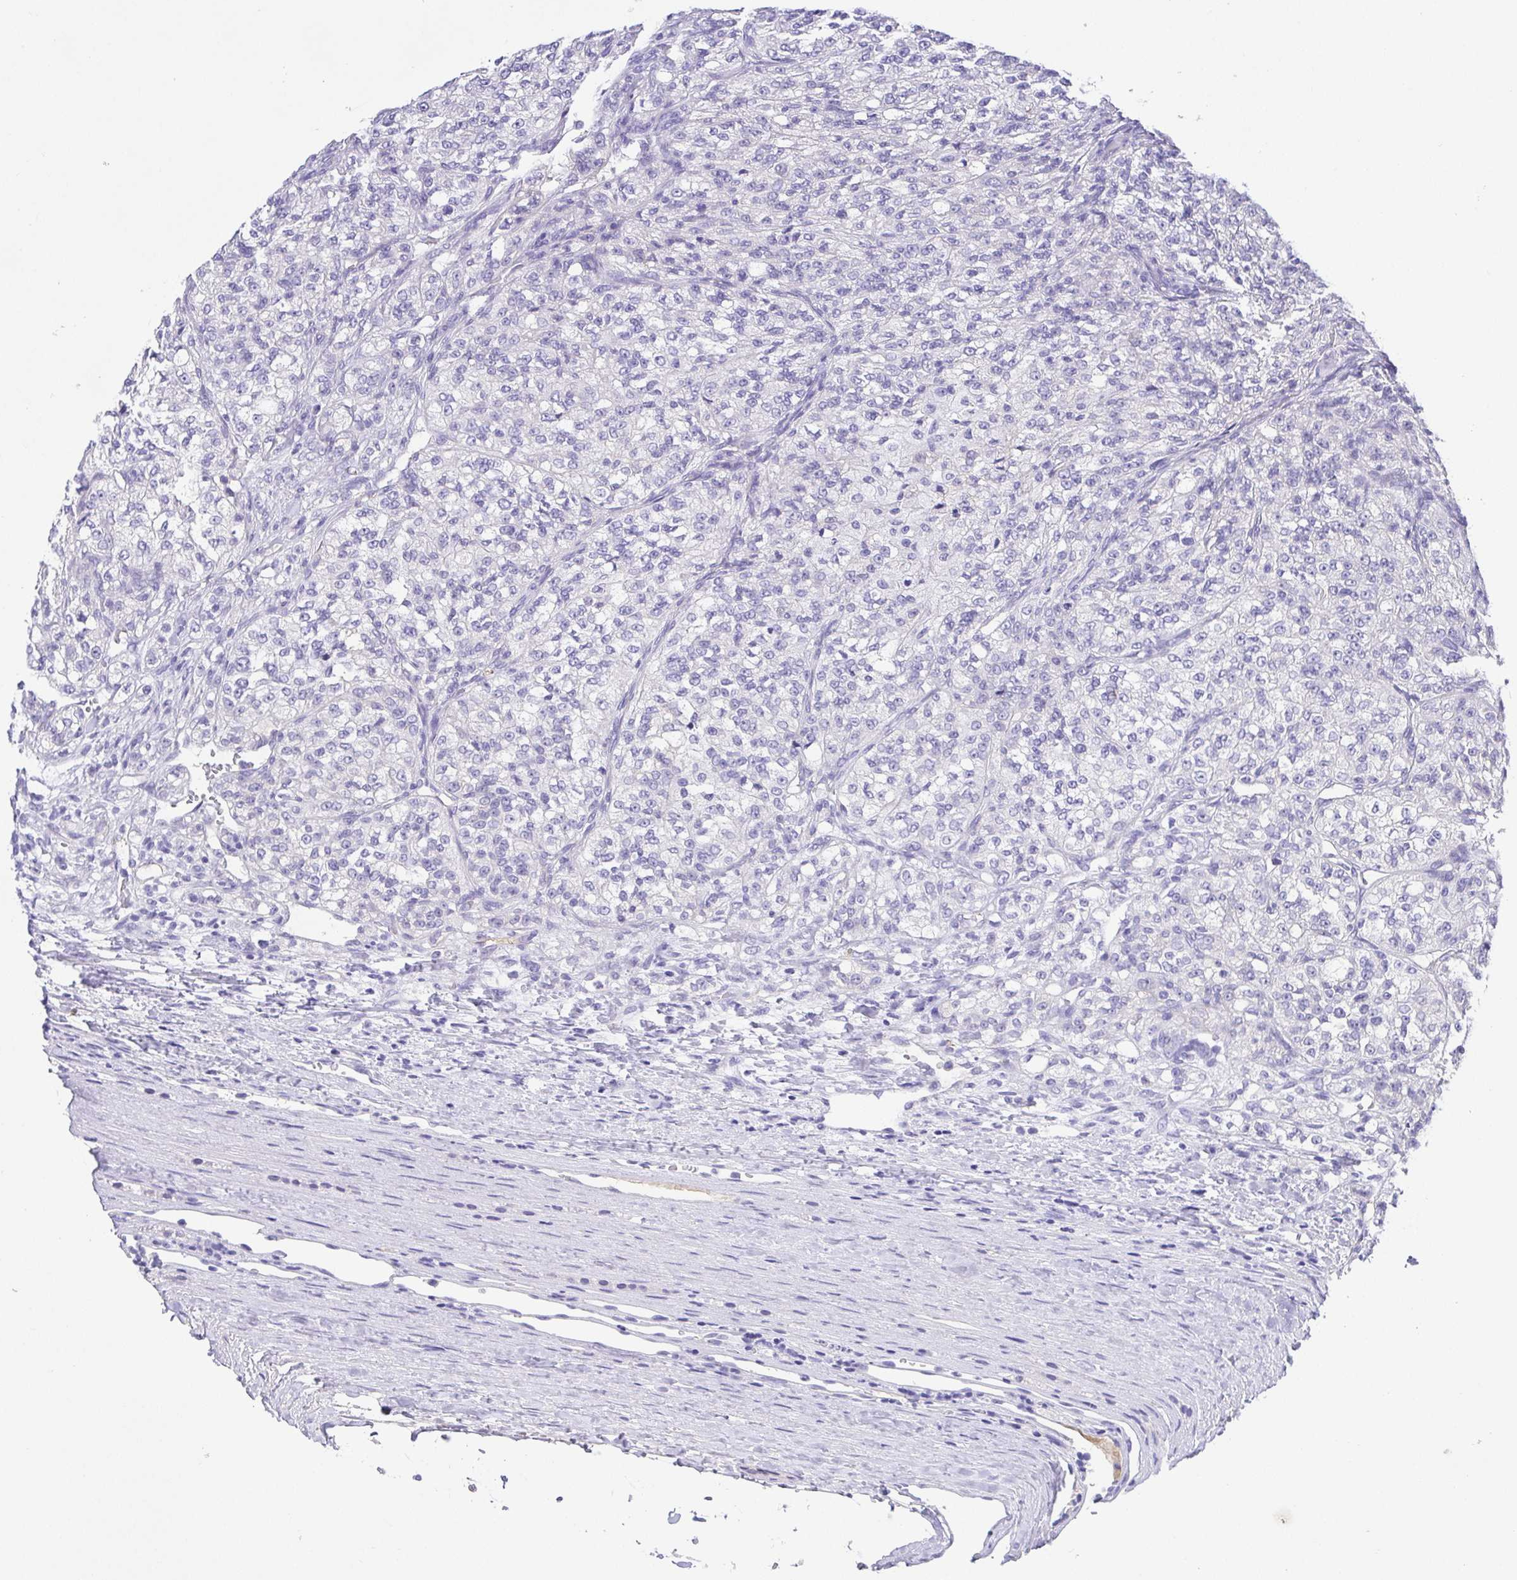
{"staining": {"intensity": "negative", "quantity": "none", "location": "none"}, "tissue": "renal cancer", "cell_type": "Tumor cells", "image_type": "cancer", "snomed": [{"axis": "morphology", "description": "Adenocarcinoma, NOS"}, {"axis": "topography", "description": "Kidney"}], "caption": "Immunohistochemistry of renal cancer reveals no staining in tumor cells.", "gene": "SPATA4", "patient": {"sex": "female", "age": 63}}